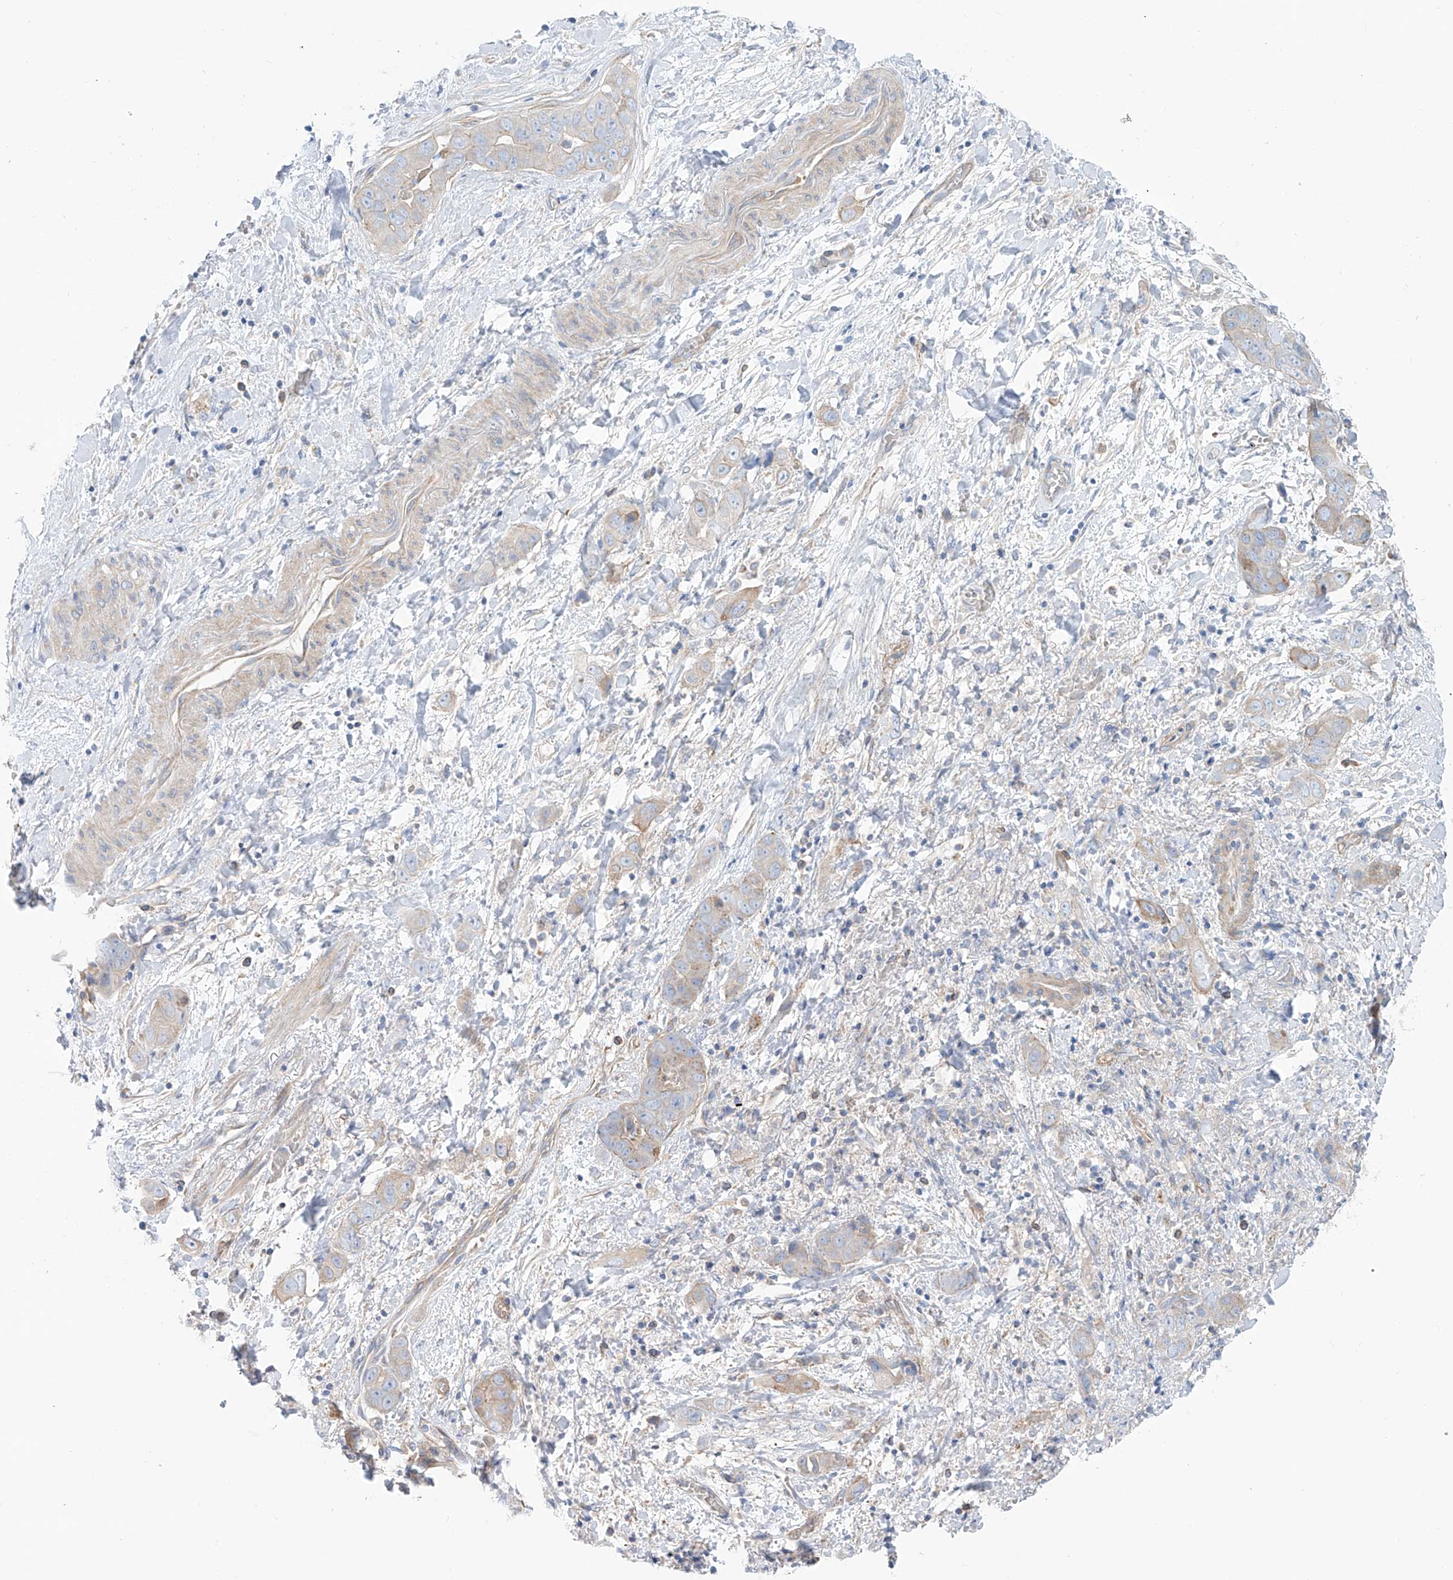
{"staining": {"intensity": "weak", "quantity": "<25%", "location": "cytoplasmic/membranous"}, "tissue": "liver cancer", "cell_type": "Tumor cells", "image_type": "cancer", "snomed": [{"axis": "morphology", "description": "Cholangiocarcinoma"}, {"axis": "topography", "description": "Liver"}], "caption": "A histopathology image of liver cancer (cholangiocarcinoma) stained for a protein exhibits no brown staining in tumor cells.", "gene": "TMEM209", "patient": {"sex": "female", "age": 52}}